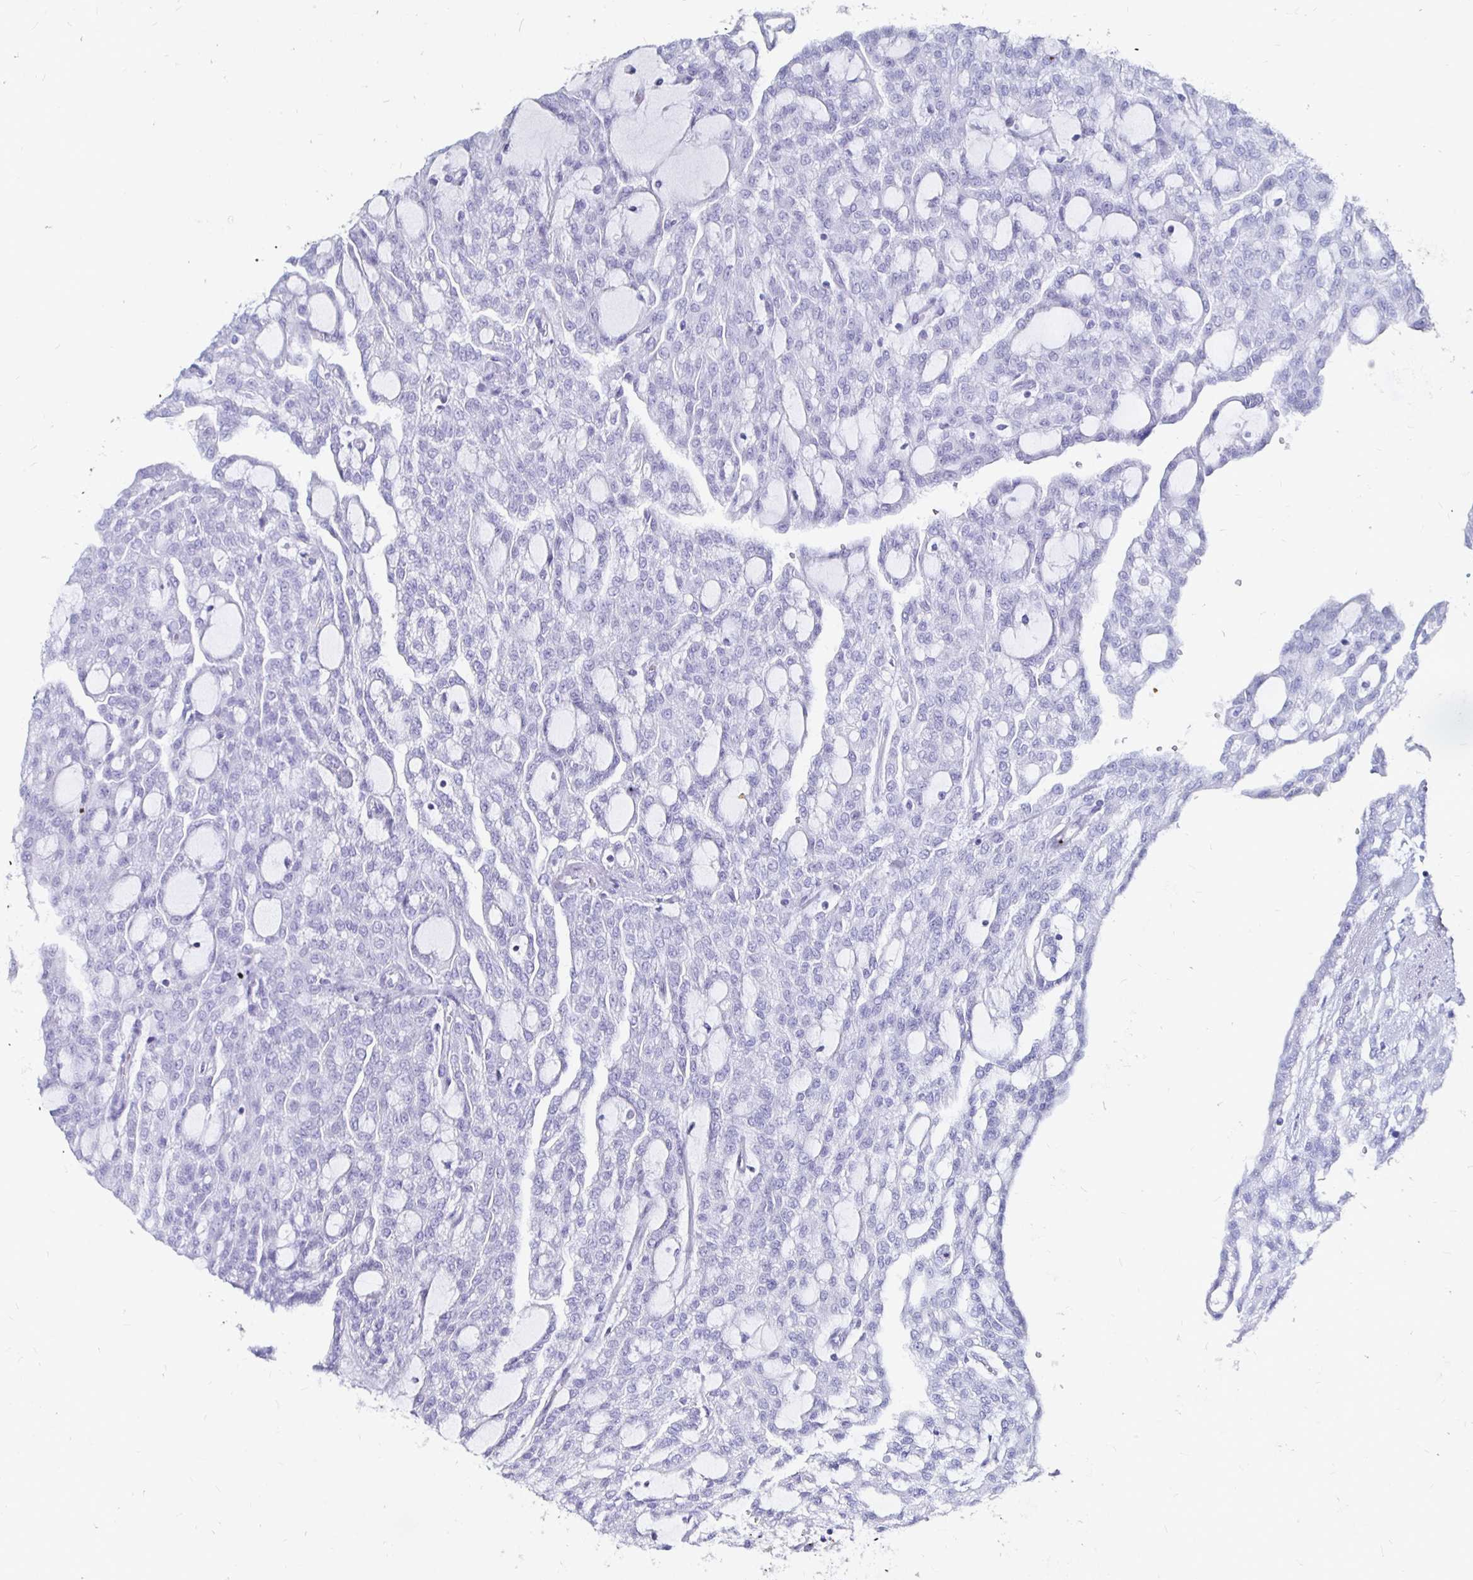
{"staining": {"intensity": "negative", "quantity": "none", "location": "none"}, "tissue": "renal cancer", "cell_type": "Tumor cells", "image_type": "cancer", "snomed": [{"axis": "morphology", "description": "Adenocarcinoma, NOS"}, {"axis": "topography", "description": "Kidney"}], "caption": "The photomicrograph displays no significant positivity in tumor cells of renal adenocarcinoma. Brightfield microscopy of immunohistochemistry stained with DAB (brown) and hematoxylin (blue), captured at high magnification.", "gene": "LUZP4", "patient": {"sex": "male", "age": 63}}